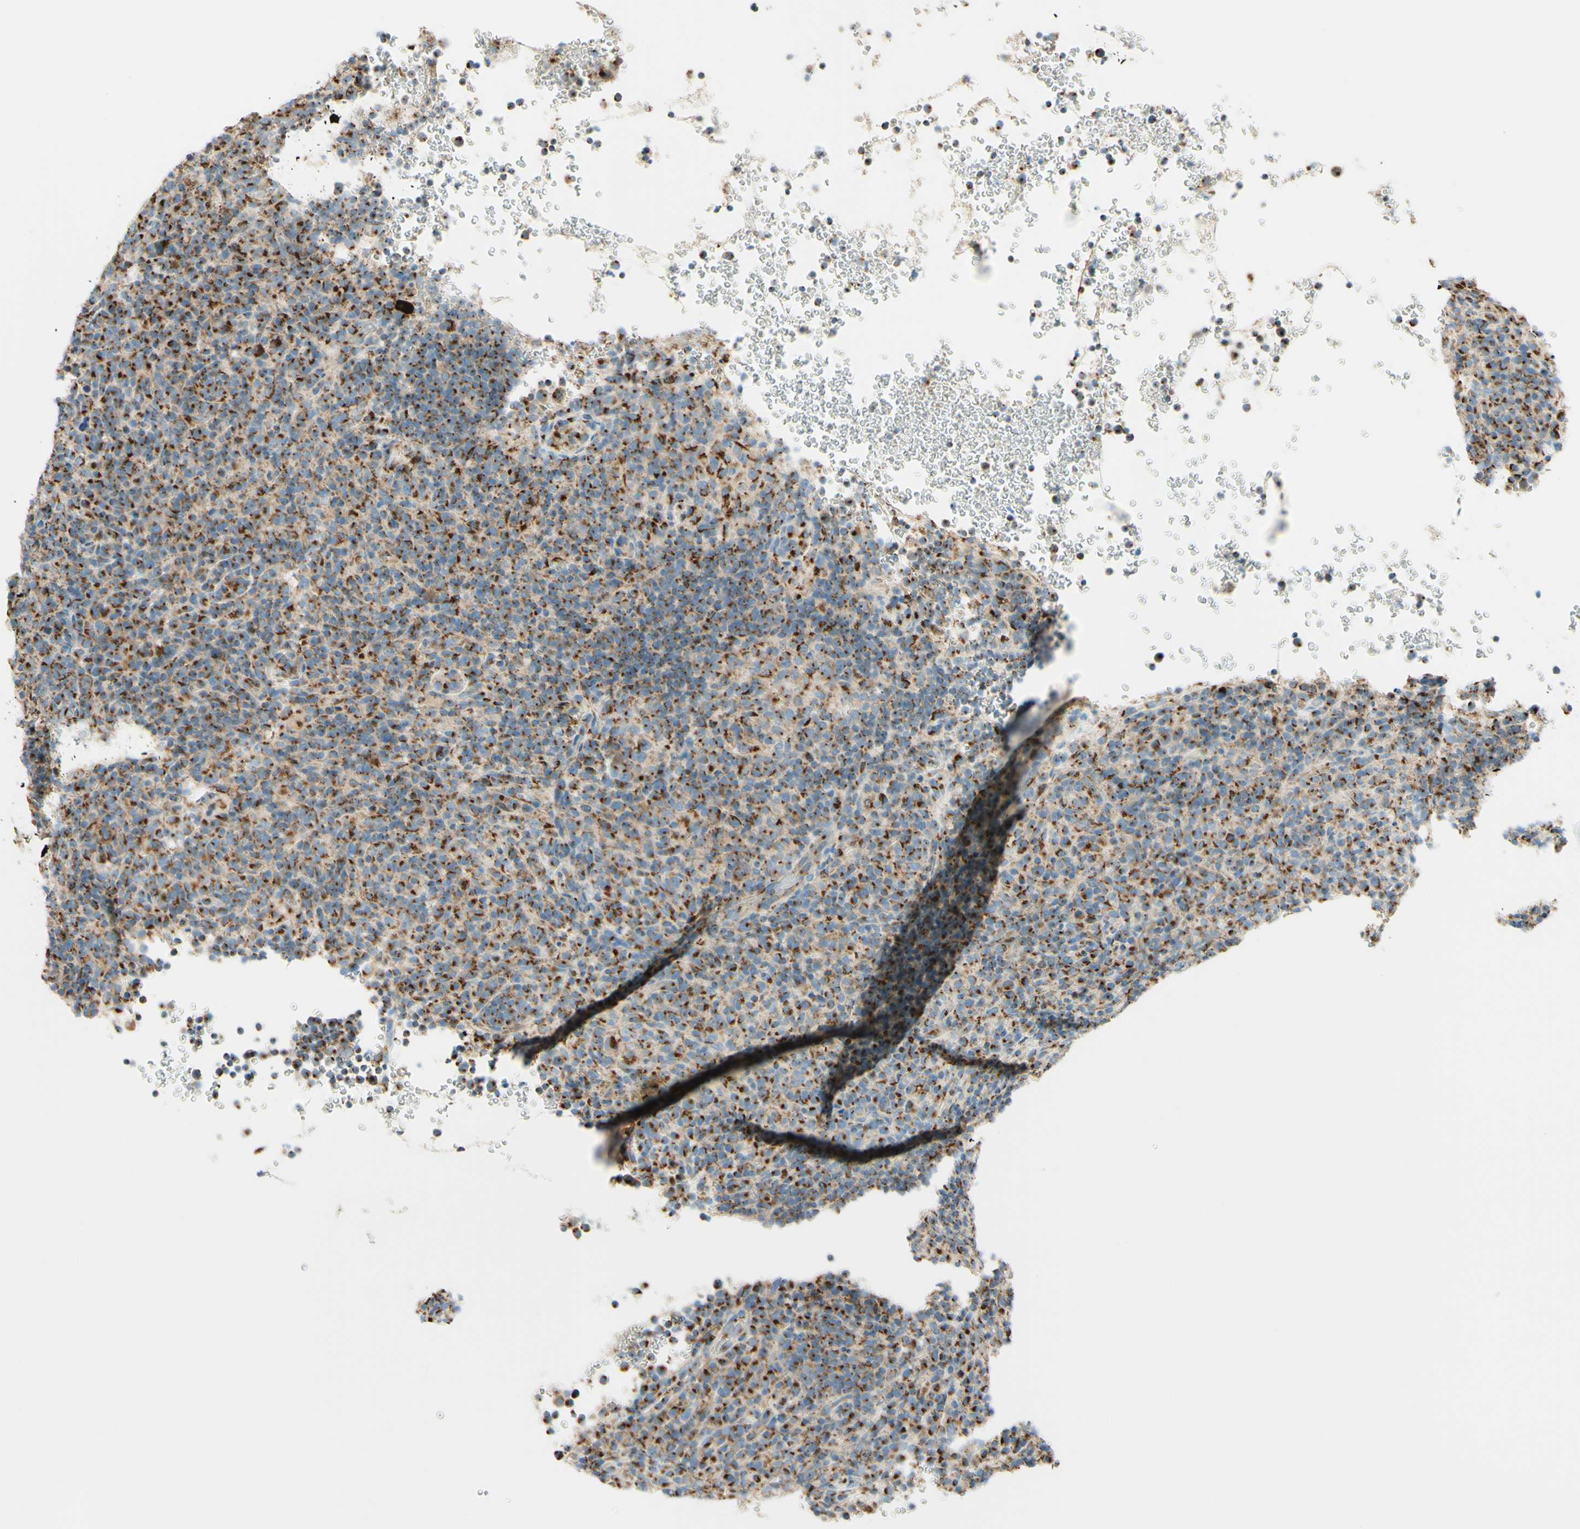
{"staining": {"intensity": "strong", "quantity": ">75%", "location": "cytoplasmic/membranous"}, "tissue": "lymphoma", "cell_type": "Tumor cells", "image_type": "cancer", "snomed": [{"axis": "morphology", "description": "Malignant lymphoma, non-Hodgkin's type, High grade"}, {"axis": "topography", "description": "Lymph node"}], "caption": "This photomicrograph exhibits IHC staining of human high-grade malignant lymphoma, non-Hodgkin's type, with high strong cytoplasmic/membranous expression in about >75% of tumor cells.", "gene": "GOLGB1", "patient": {"sex": "female", "age": 76}}